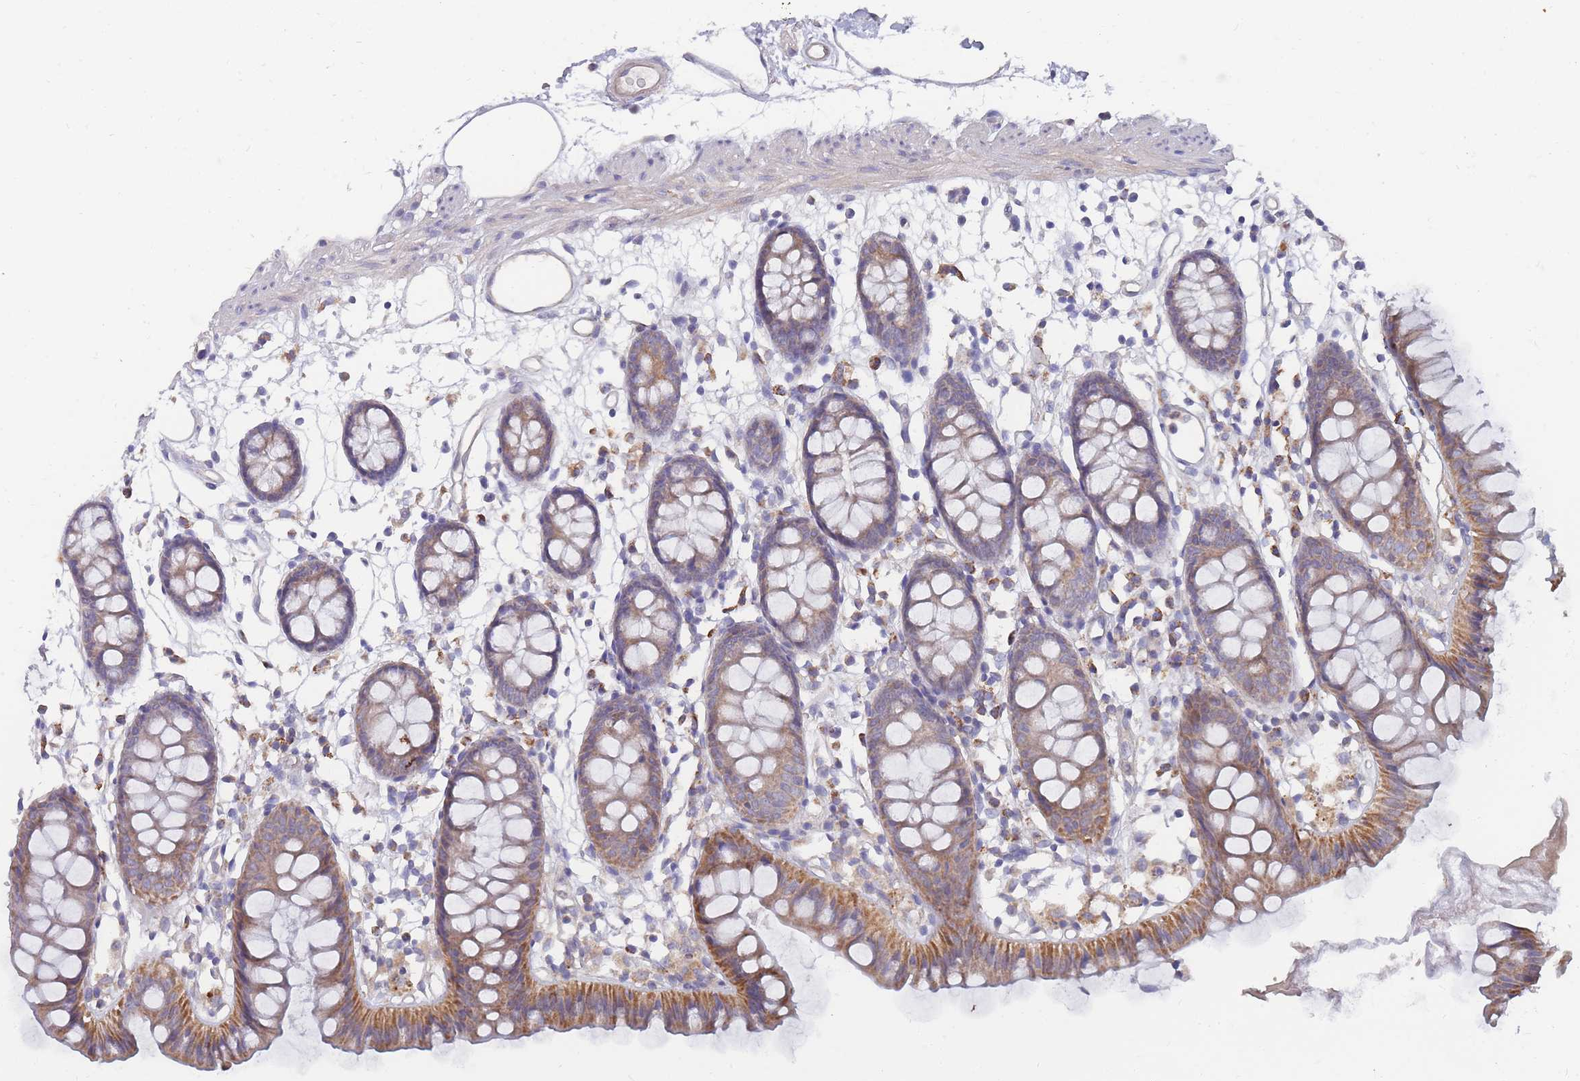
{"staining": {"intensity": "moderate", "quantity": ">75%", "location": "cytoplasmic/membranous"}, "tissue": "colon", "cell_type": "Endothelial cells", "image_type": "normal", "snomed": [{"axis": "morphology", "description": "Normal tissue, NOS"}, {"axis": "topography", "description": "Colon"}], "caption": "Brown immunohistochemical staining in benign human colon reveals moderate cytoplasmic/membranous expression in about >75% of endothelial cells. Using DAB (brown) and hematoxylin (blue) stains, captured at high magnification using brightfield microscopy.", "gene": "NUB1", "patient": {"sex": "female", "age": 84}}